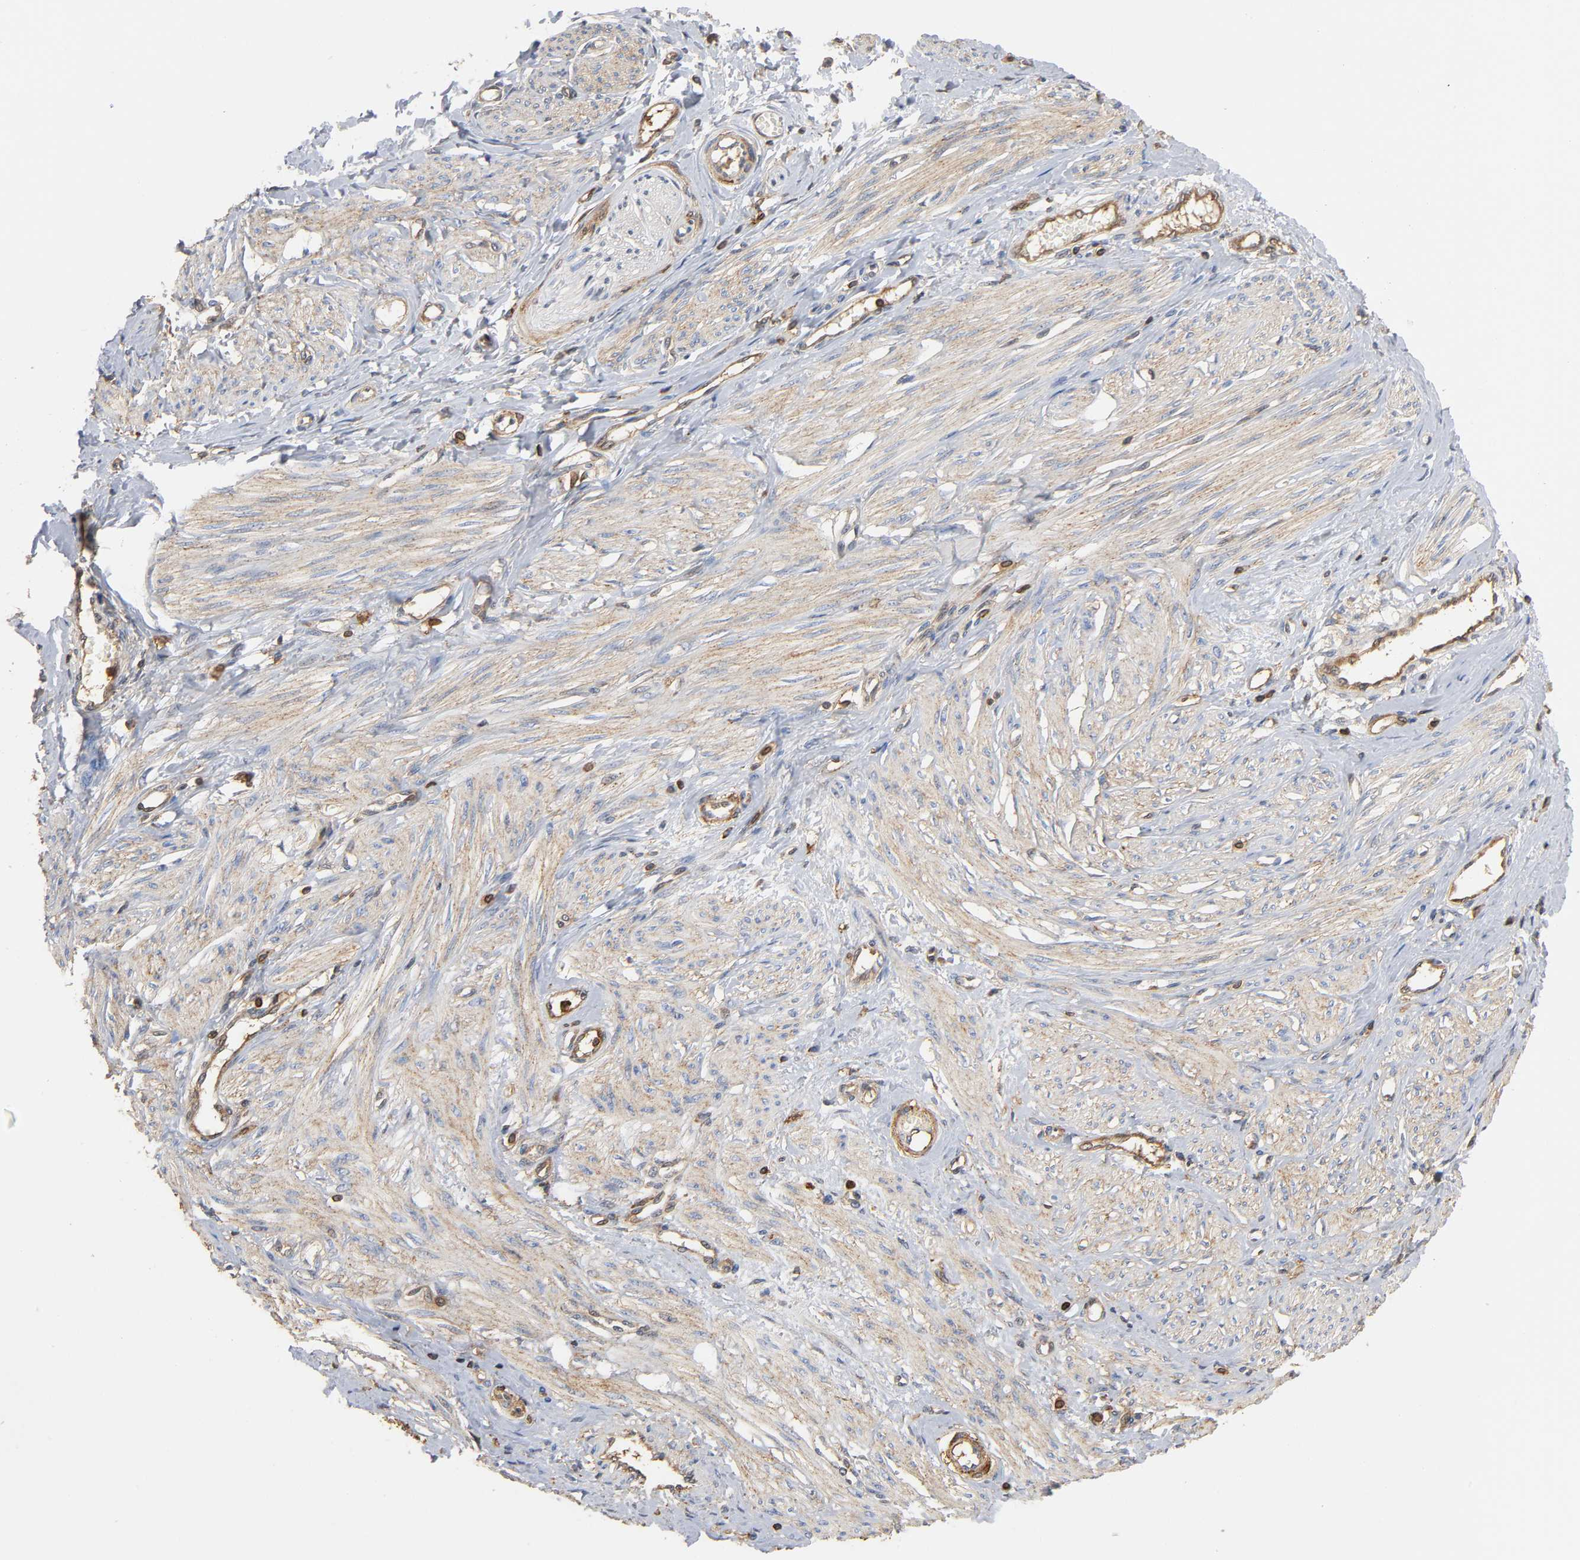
{"staining": {"intensity": "weak", "quantity": ">75%", "location": "cytoplasmic/membranous"}, "tissue": "smooth muscle", "cell_type": "Smooth muscle cells", "image_type": "normal", "snomed": [{"axis": "morphology", "description": "Normal tissue, NOS"}, {"axis": "topography", "description": "Smooth muscle"}, {"axis": "topography", "description": "Uterus"}], "caption": "Smooth muscle was stained to show a protein in brown. There is low levels of weak cytoplasmic/membranous positivity in approximately >75% of smooth muscle cells. Immunohistochemistry stains the protein in brown and the nuclei are stained blue.", "gene": "ANXA11", "patient": {"sex": "female", "age": 39}}